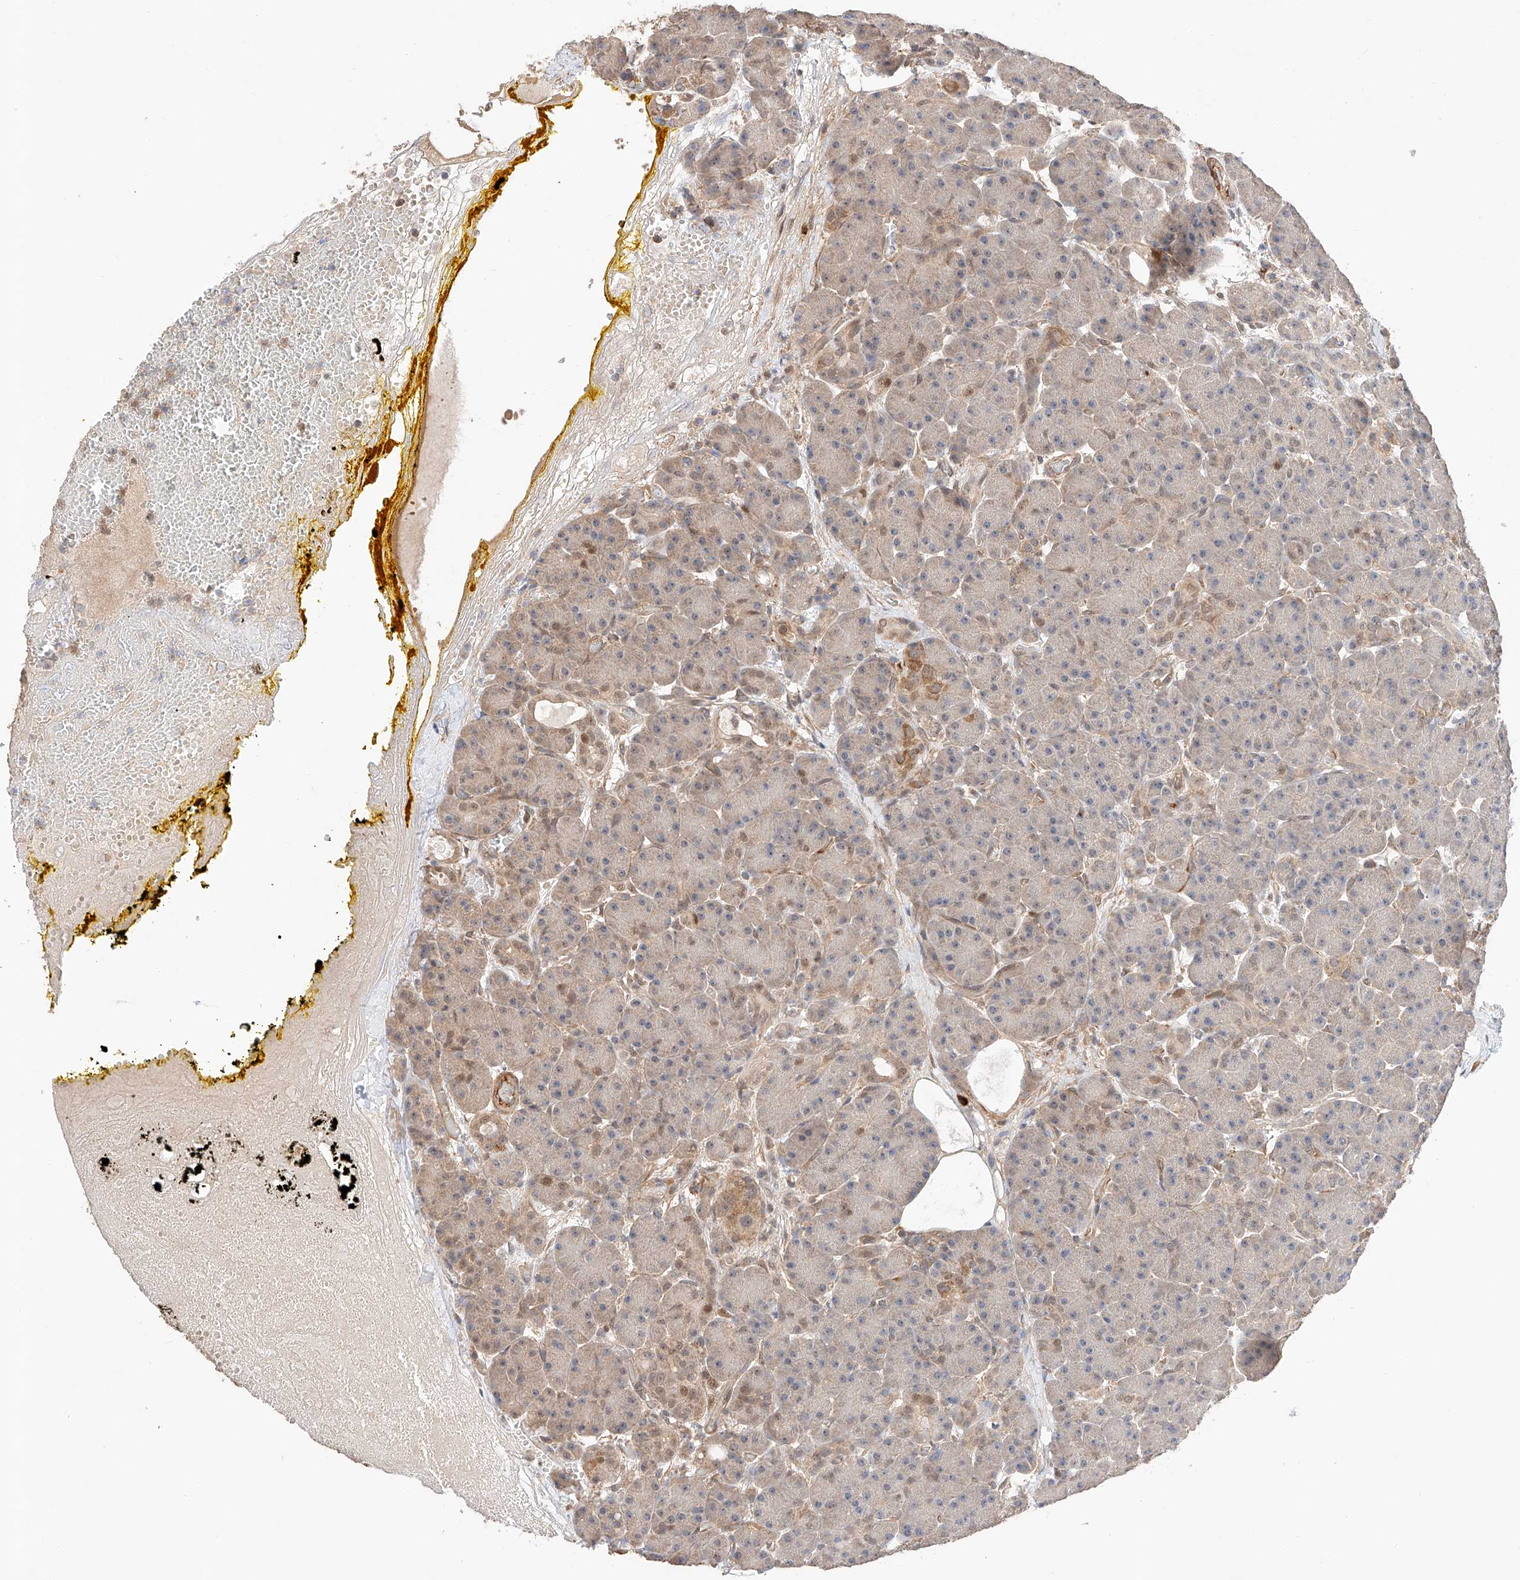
{"staining": {"intensity": "weak", "quantity": "25%-75%", "location": "cytoplasmic/membranous"}, "tissue": "pancreas", "cell_type": "Exocrine glandular cells", "image_type": "normal", "snomed": [{"axis": "morphology", "description": "Normal tissue, NOS"}, {"axis": "topography", "description": "Pancreas"}], "caption": "A high-resolution micrograph shows immunohistochemistry (IHC) staining of benign pancreas, which exhibits weak cytoplasmic/membranous expression in approximately 25%-75% of exocrine glandular cells. Immunohistochemistry (ihc) stains the protein in brown and the nuclei are stained blue.", "gene": "RAB23", "patient": {"sex": "male", "age": 63}}